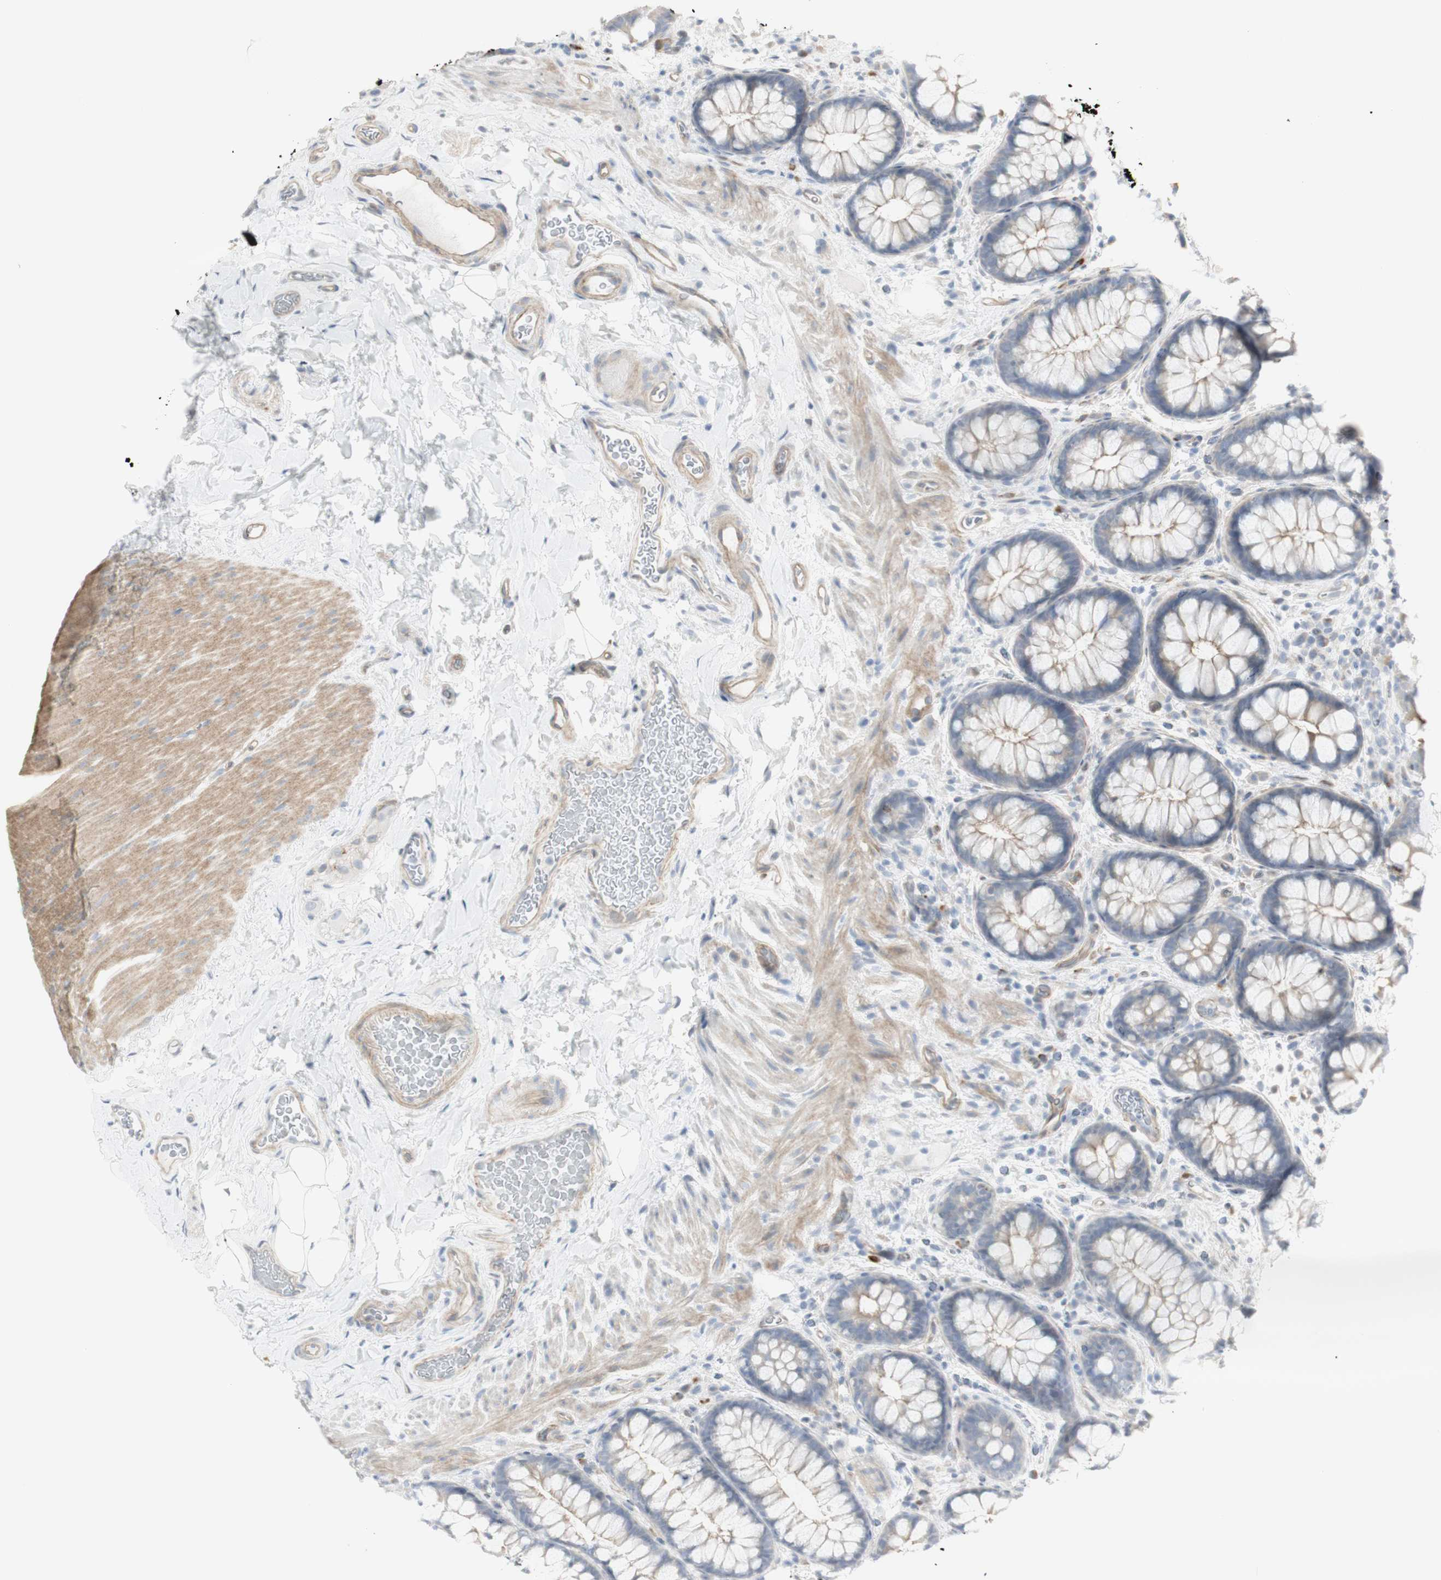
{"staining": {"intensity": "weak", "quantity": "25%-75%", "location": "cytoplasmic/membranous"}, "tissue": "colon", "cell_type": "Endothelial cells", "image_type": "normal", "snomed": [{"axis": "morphology", "description": "Normal tissue, NOS"}, {"axis": "topography", "description": "Colon"}], "caption": "Endothelial cells demonstrate low levels of weak cytoplasmic/membranous positivity in about 25%-75% of cells in benign colon. The protein of interest is shown in brown color, while the nuclei are stained blue.", "gene": "NDST4", "patient": {"sex": "female", "age": 80}}